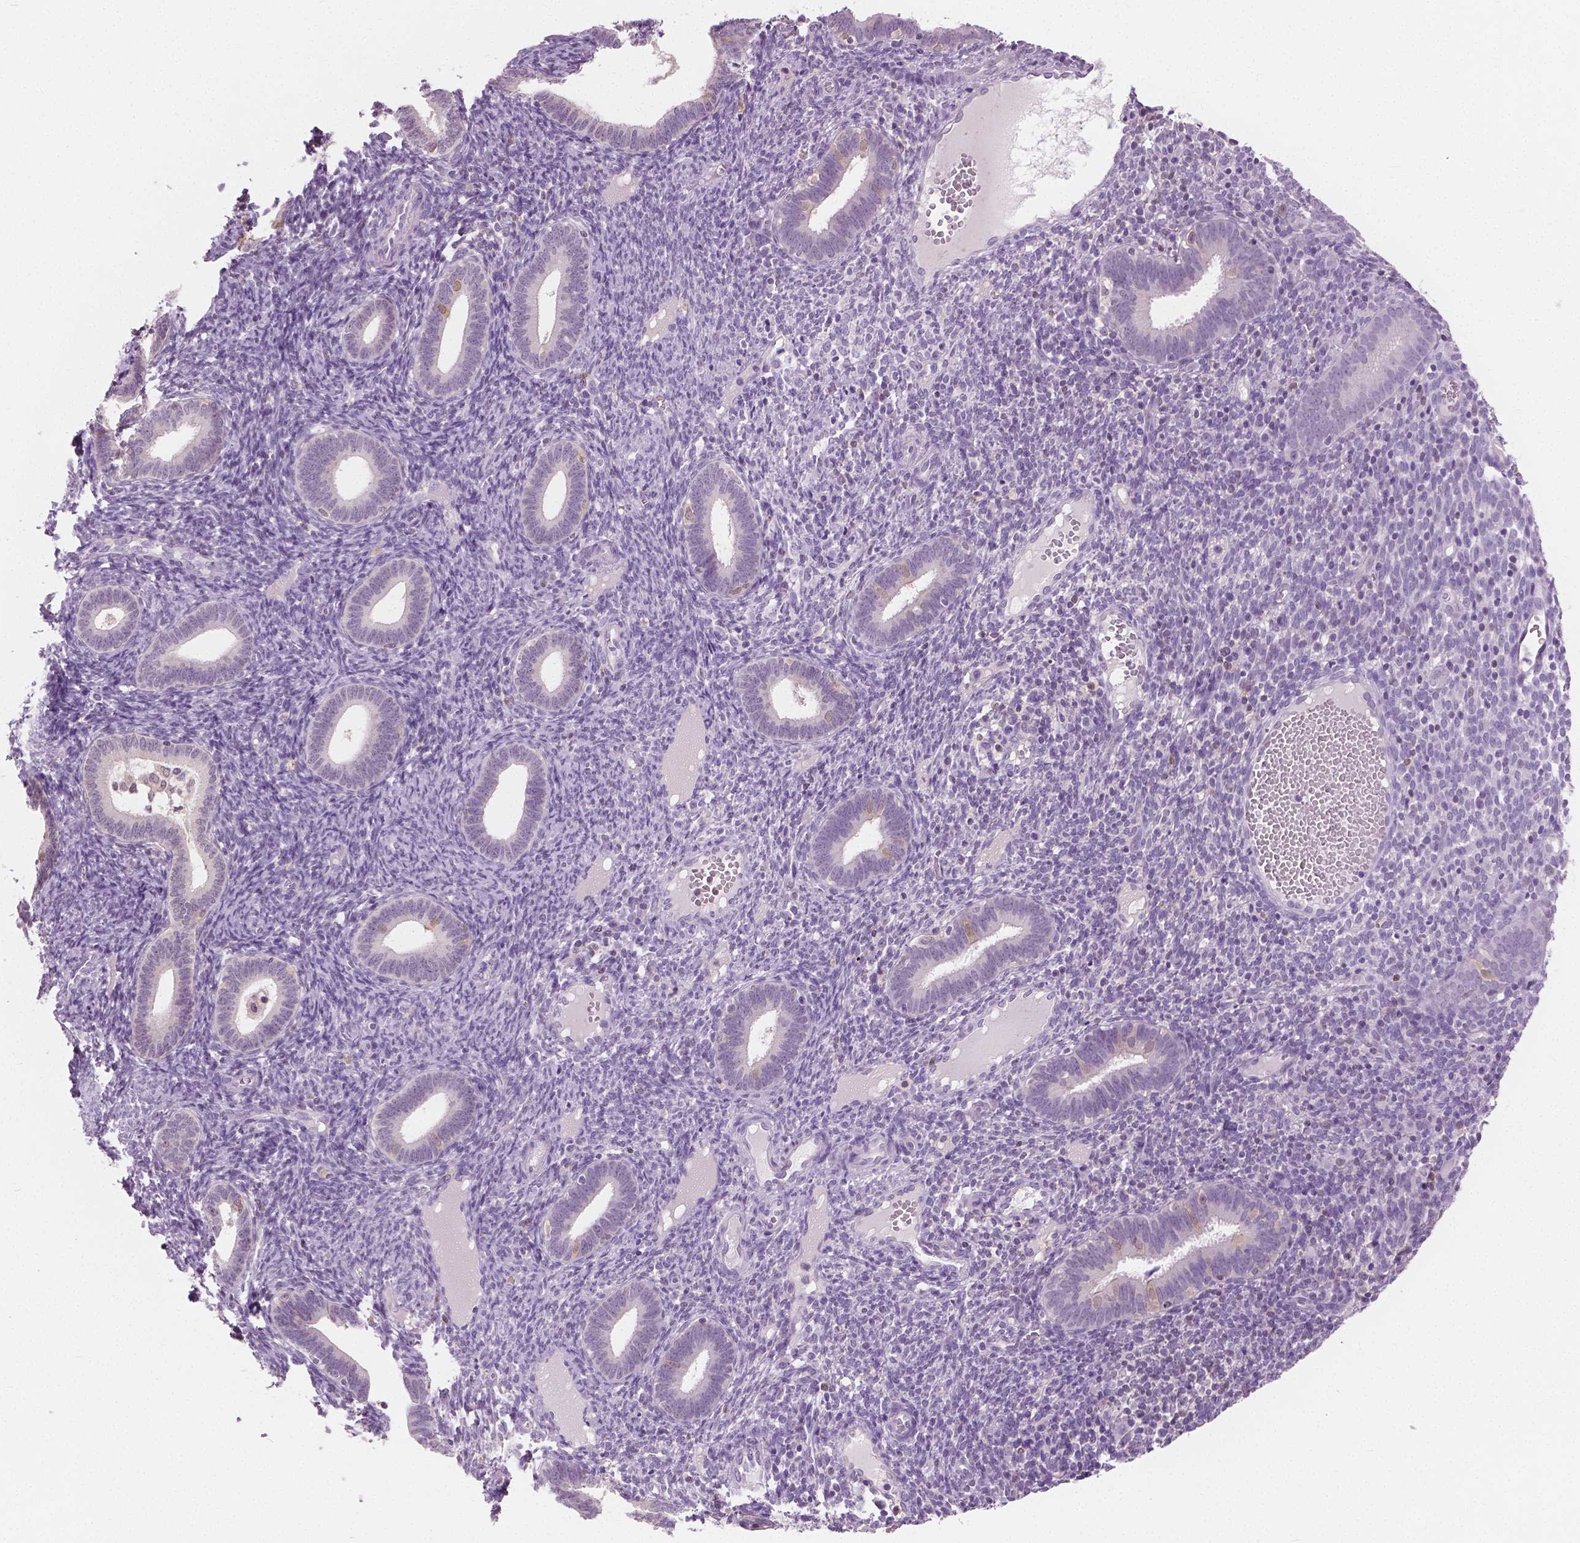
{"staining": {"intensity": "negative", "quantity": "none", "location": "none"}, "tissue": "endometrium", "cell_type": "Cells in endometrial stroma", "image_type": "normal", "snomed": [{"axis": "morphology", "description": "Normal tissue, NOS"}, {"axis": "topography", "description": "Endometrium"}], "caption": "Immunohistochemistry of normal endometrium demonstrates no expression in cells in endometrial stroma.", "gene": "GALM", "patient": {"sex": "female", "age": 41}}